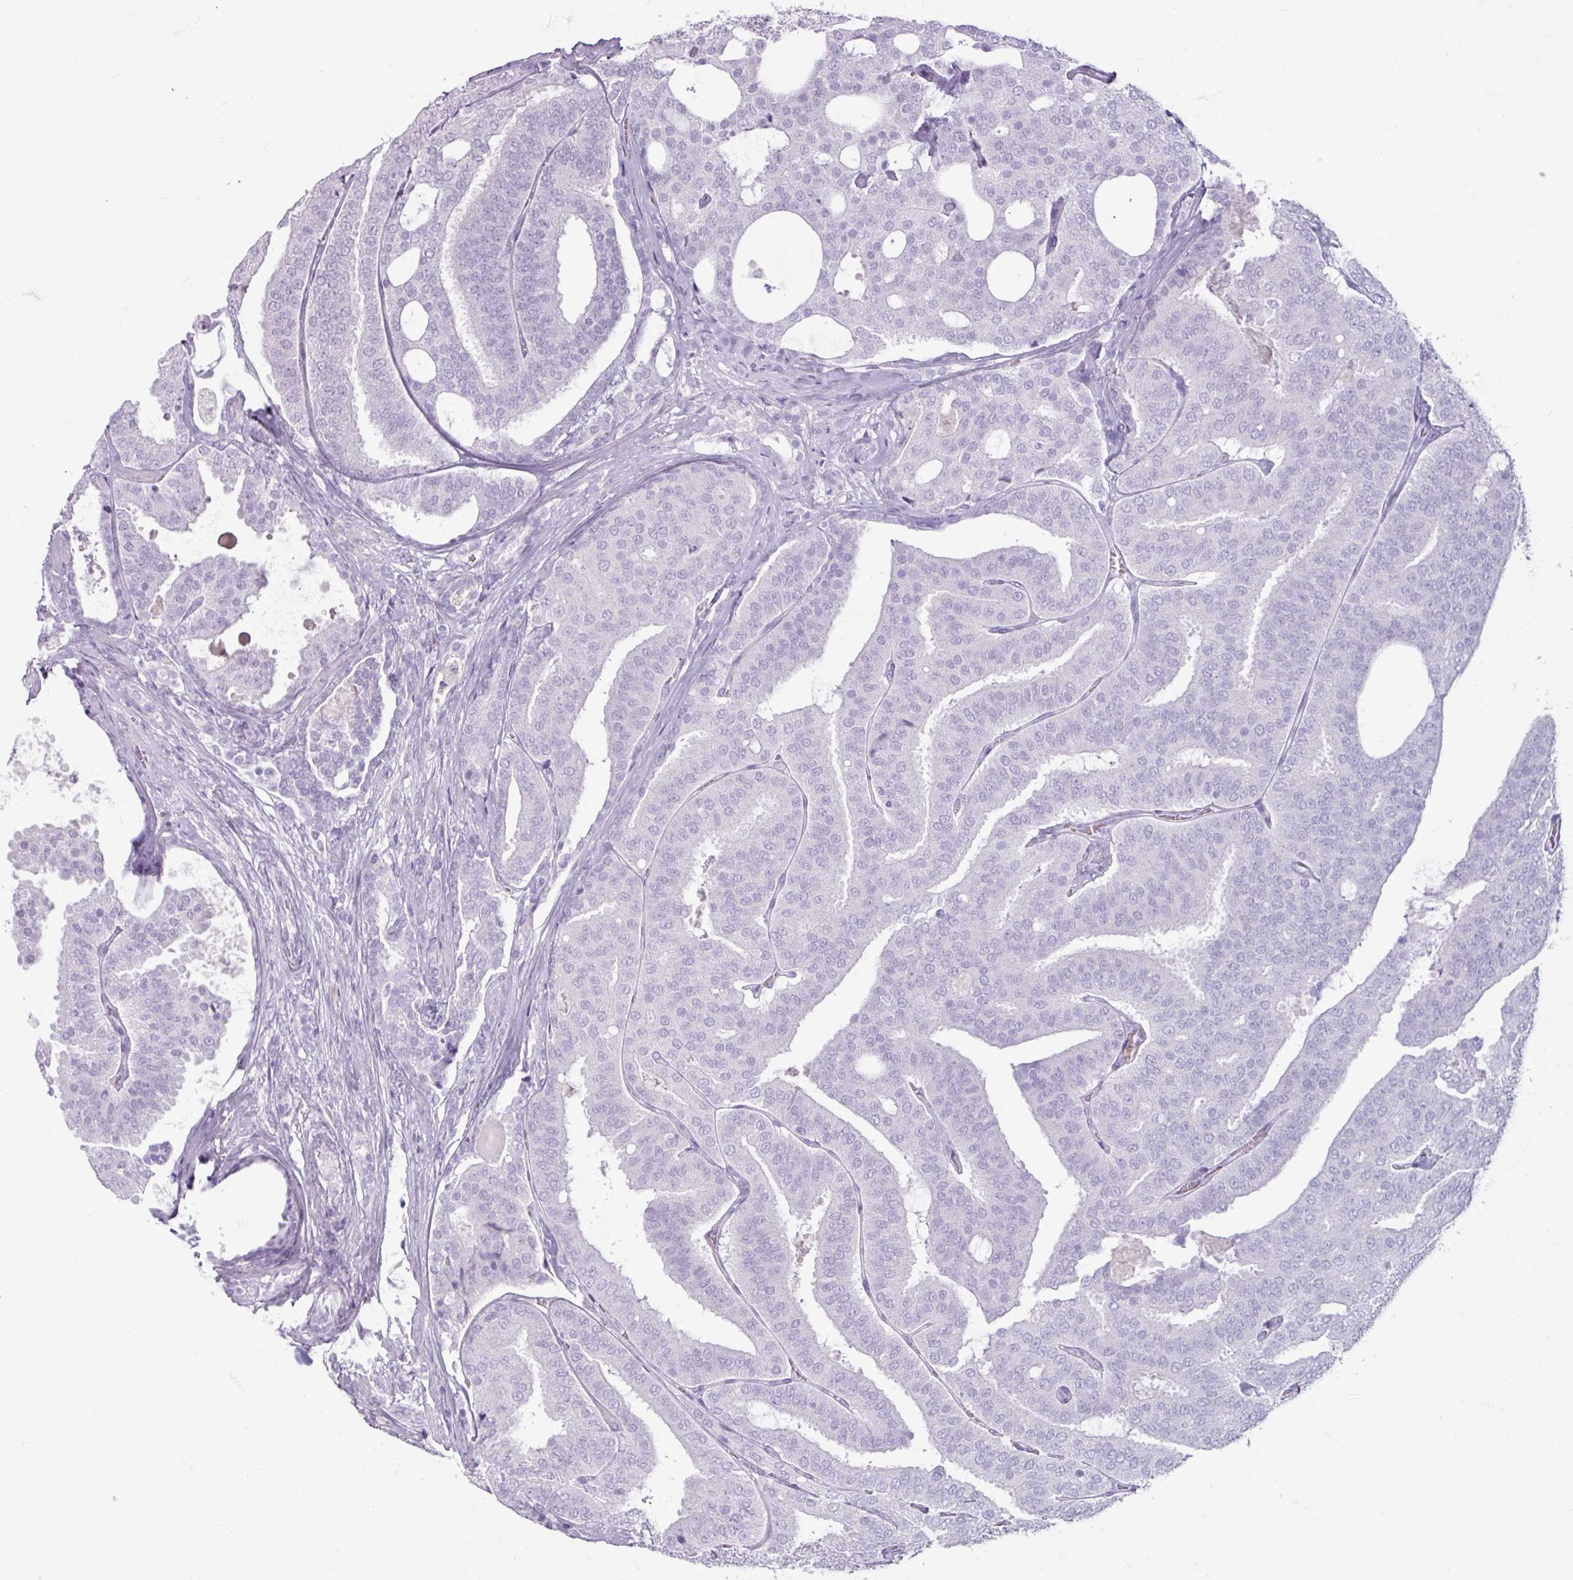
{"staining": {"intensity": "negative", "quantity": "none", "location": "none"}, "tissue": "prostate cancer", "cell_type": "Tumor cells", "image_type": "cancer", "snomed": [{"axis": "morphology", "description": "Adenocarcinoma, High grade"}, {"axis": "topography", "description": "Prostate"}], "caption": "The photomicrograph displays no staining of tumor cells in prostate cancer.", "gene": "ARG1", "patient": {"sex": "male", "age": 65}}